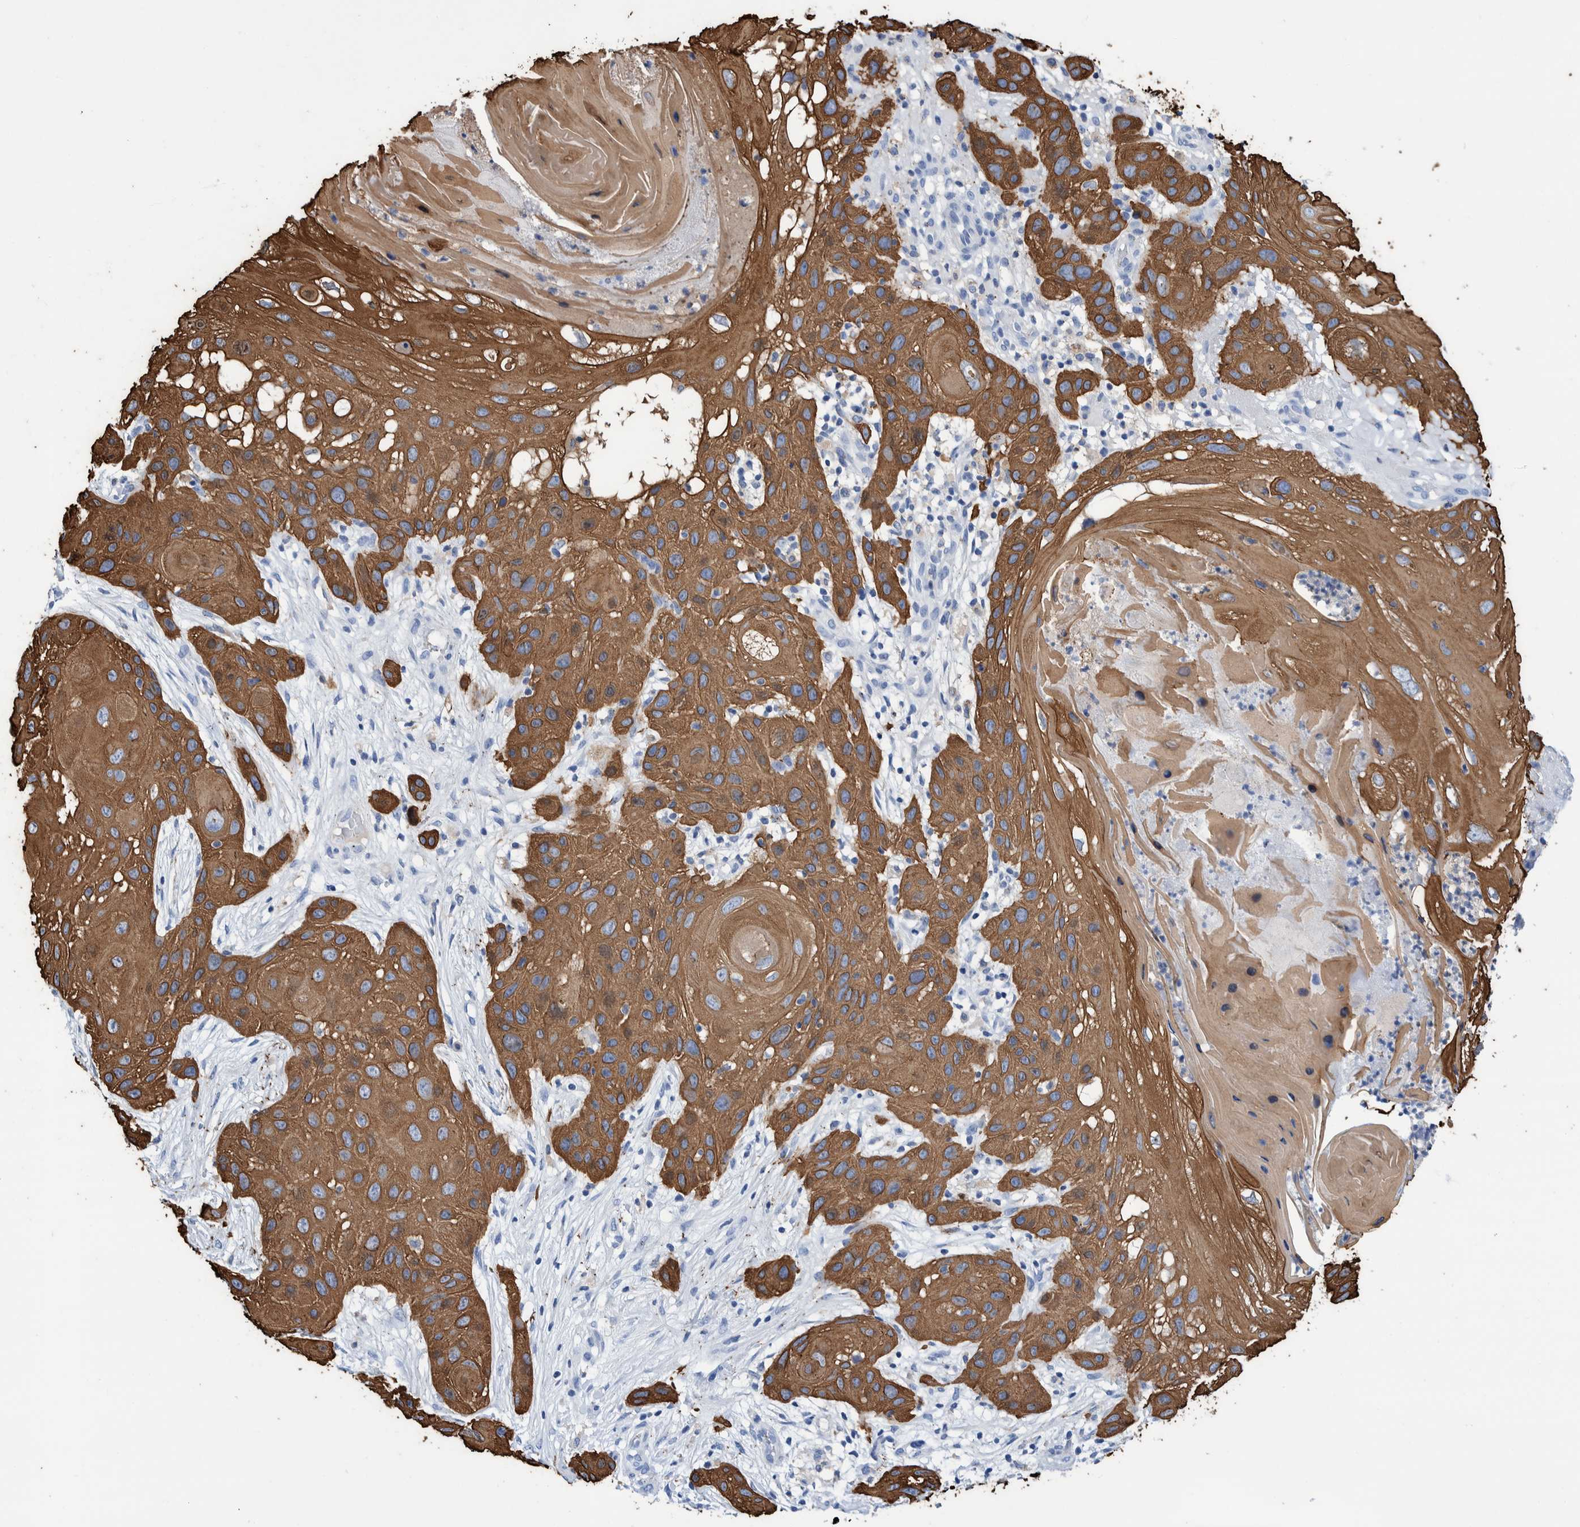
{"staining": {"intensity": "strong", "quantity": ">75%", "location": "cytoplasmic/membranous"}, "tissue": "skin cancer", "cell_type": "Tumor cells", "image_type": "cancer", "snomed": [{"axis": "morphology", "description": "Squamous cell carcinoma, NOS"}, {"axis": "topography", "description": "Skin"}], "caption": "IHC image of human skin cancer stained for a protein (brown), which displays high levels of strong cytoplasmic/membranous staining in approximately >75% of tumor cells.", "gene": "KRT14", "patient": {"sex": "female", "age": 96}}